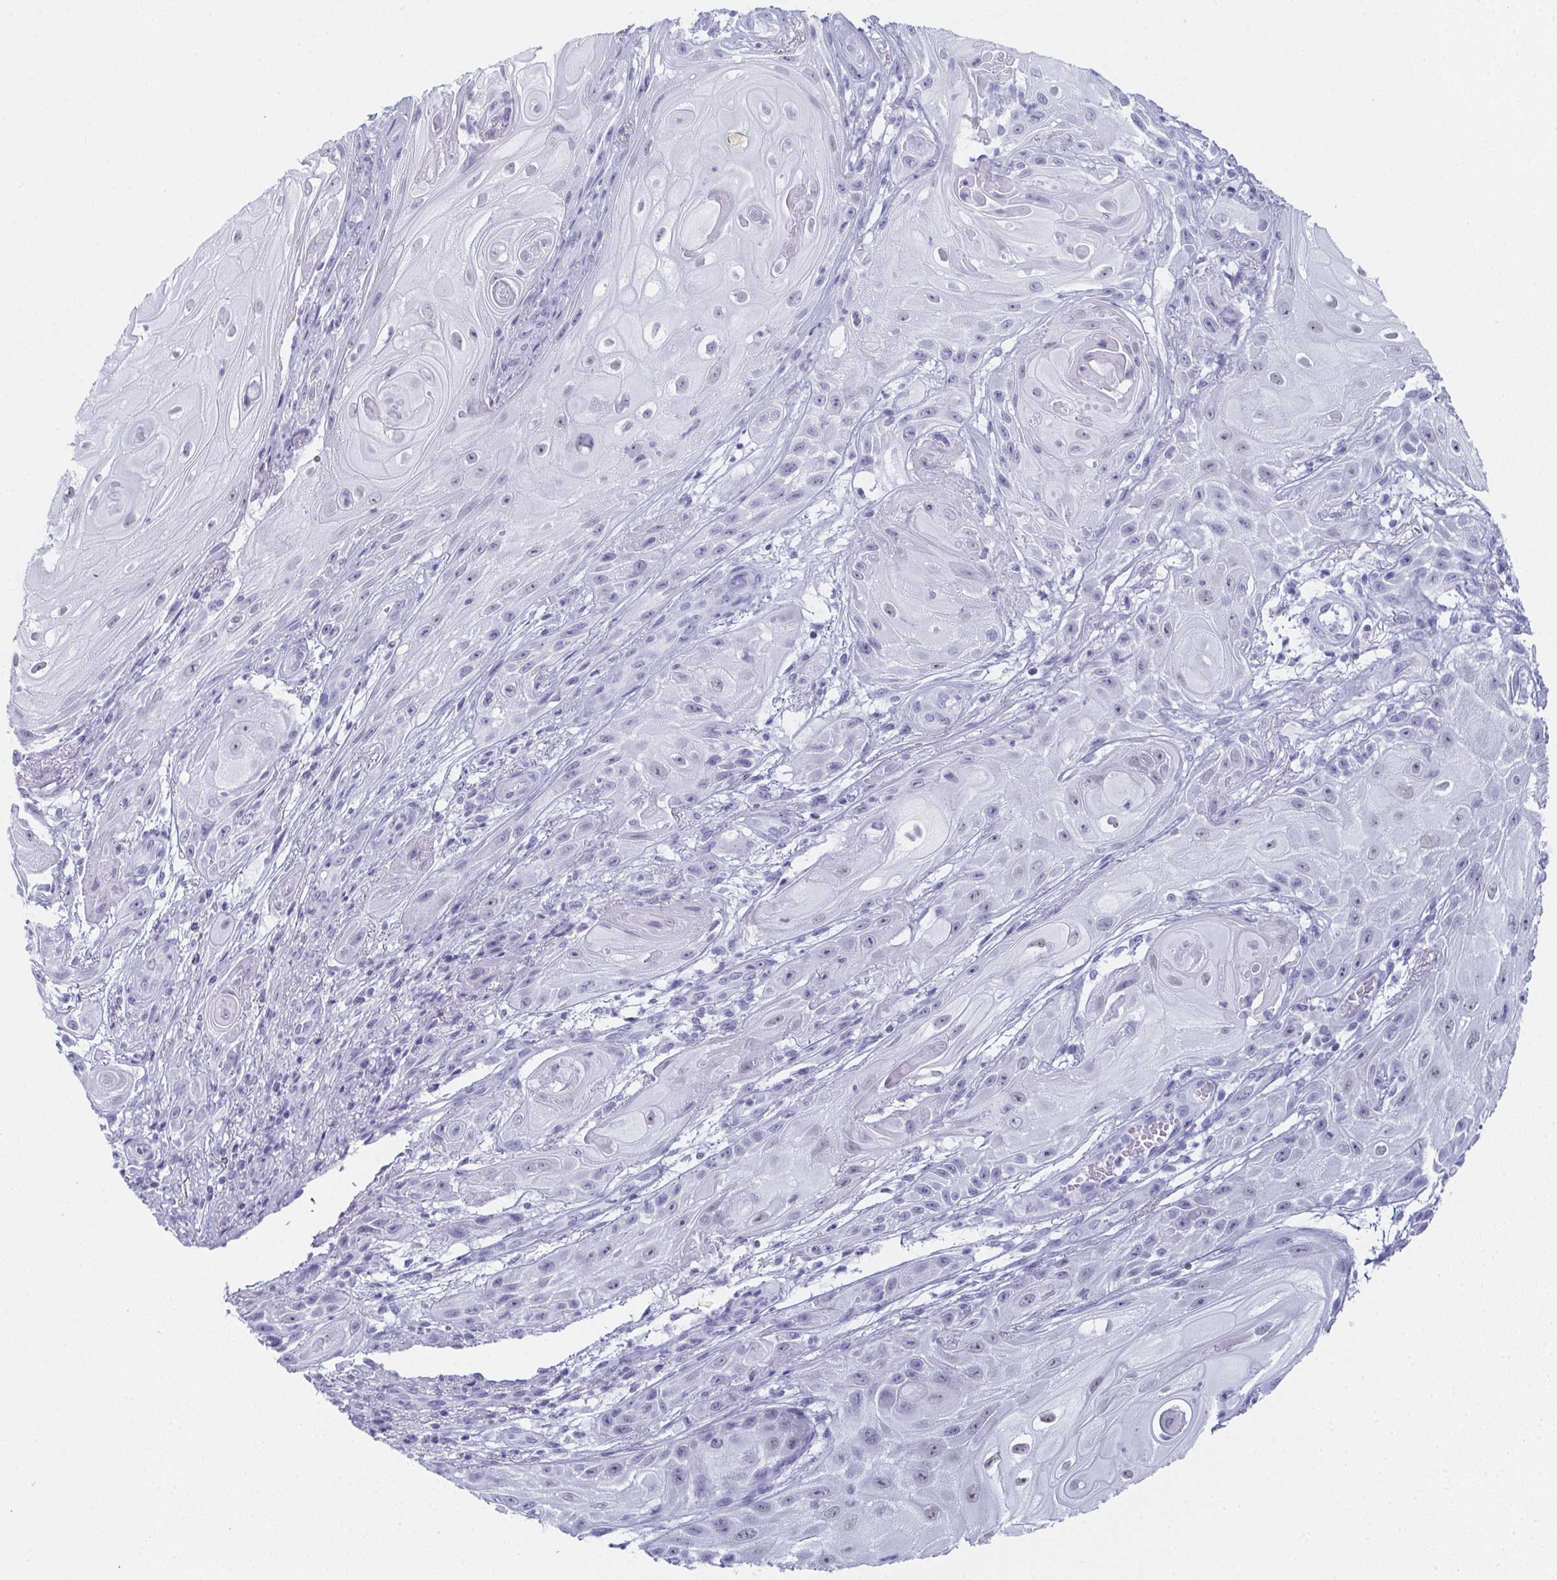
{"staining": {"intensity": "negative", "quantity": "none", "location": "none"}, "tissue": "skin cancer", "cell_type": "Tumor cells", "image_type": "cancer", "snomed": [{"axis": "morphology", "description": "Squamous cell carcinoma, NOS"}, {"axis": "topography", "description": "Skin"}], "caption": "Tumor cells show no significant protein staining in skin cancer.", "gene": "PYCR3", "patient": {"sex": "male", "age": 62}}